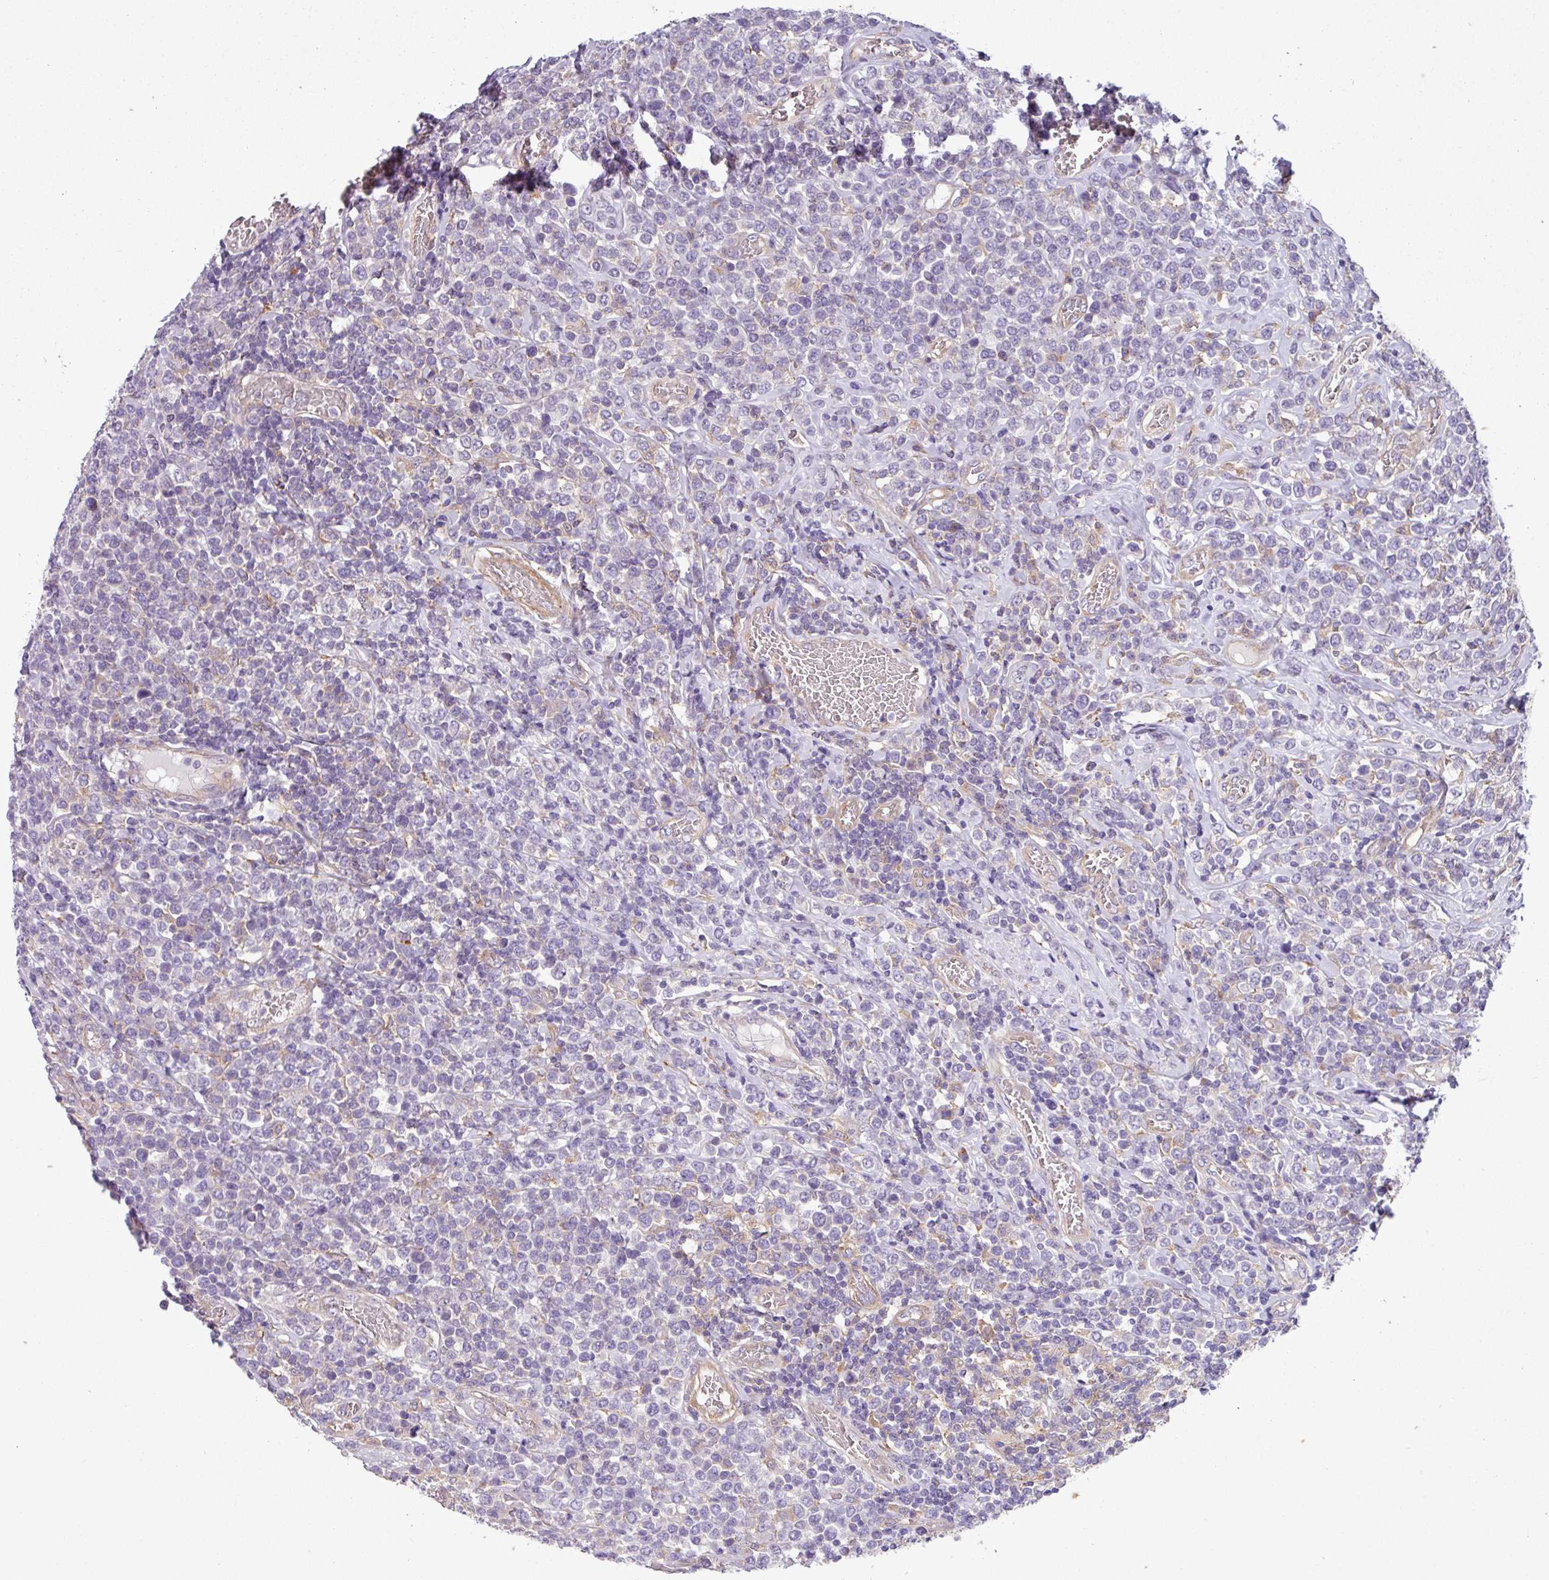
{"staining": {"intensity": "negative", "quantity": "none", "location": "none"}, "tissue": "lymphoma", "cell_type": "Tumor cells", "image_type": "cancer", "snomed": [{"axis": "morphology", "description": "Malignant lymphoma, non-Hodgkin's type, High grade"}, {"axis": "topography", "description": "Soft tissue"}], "caption": "A micrograph of human high-grade malignant lymphoma, non-Hodgkin's type is negative for staining in tumor cells.", "gene": "SLC23A2", "patient": {"sex": "female", "age": 56}}